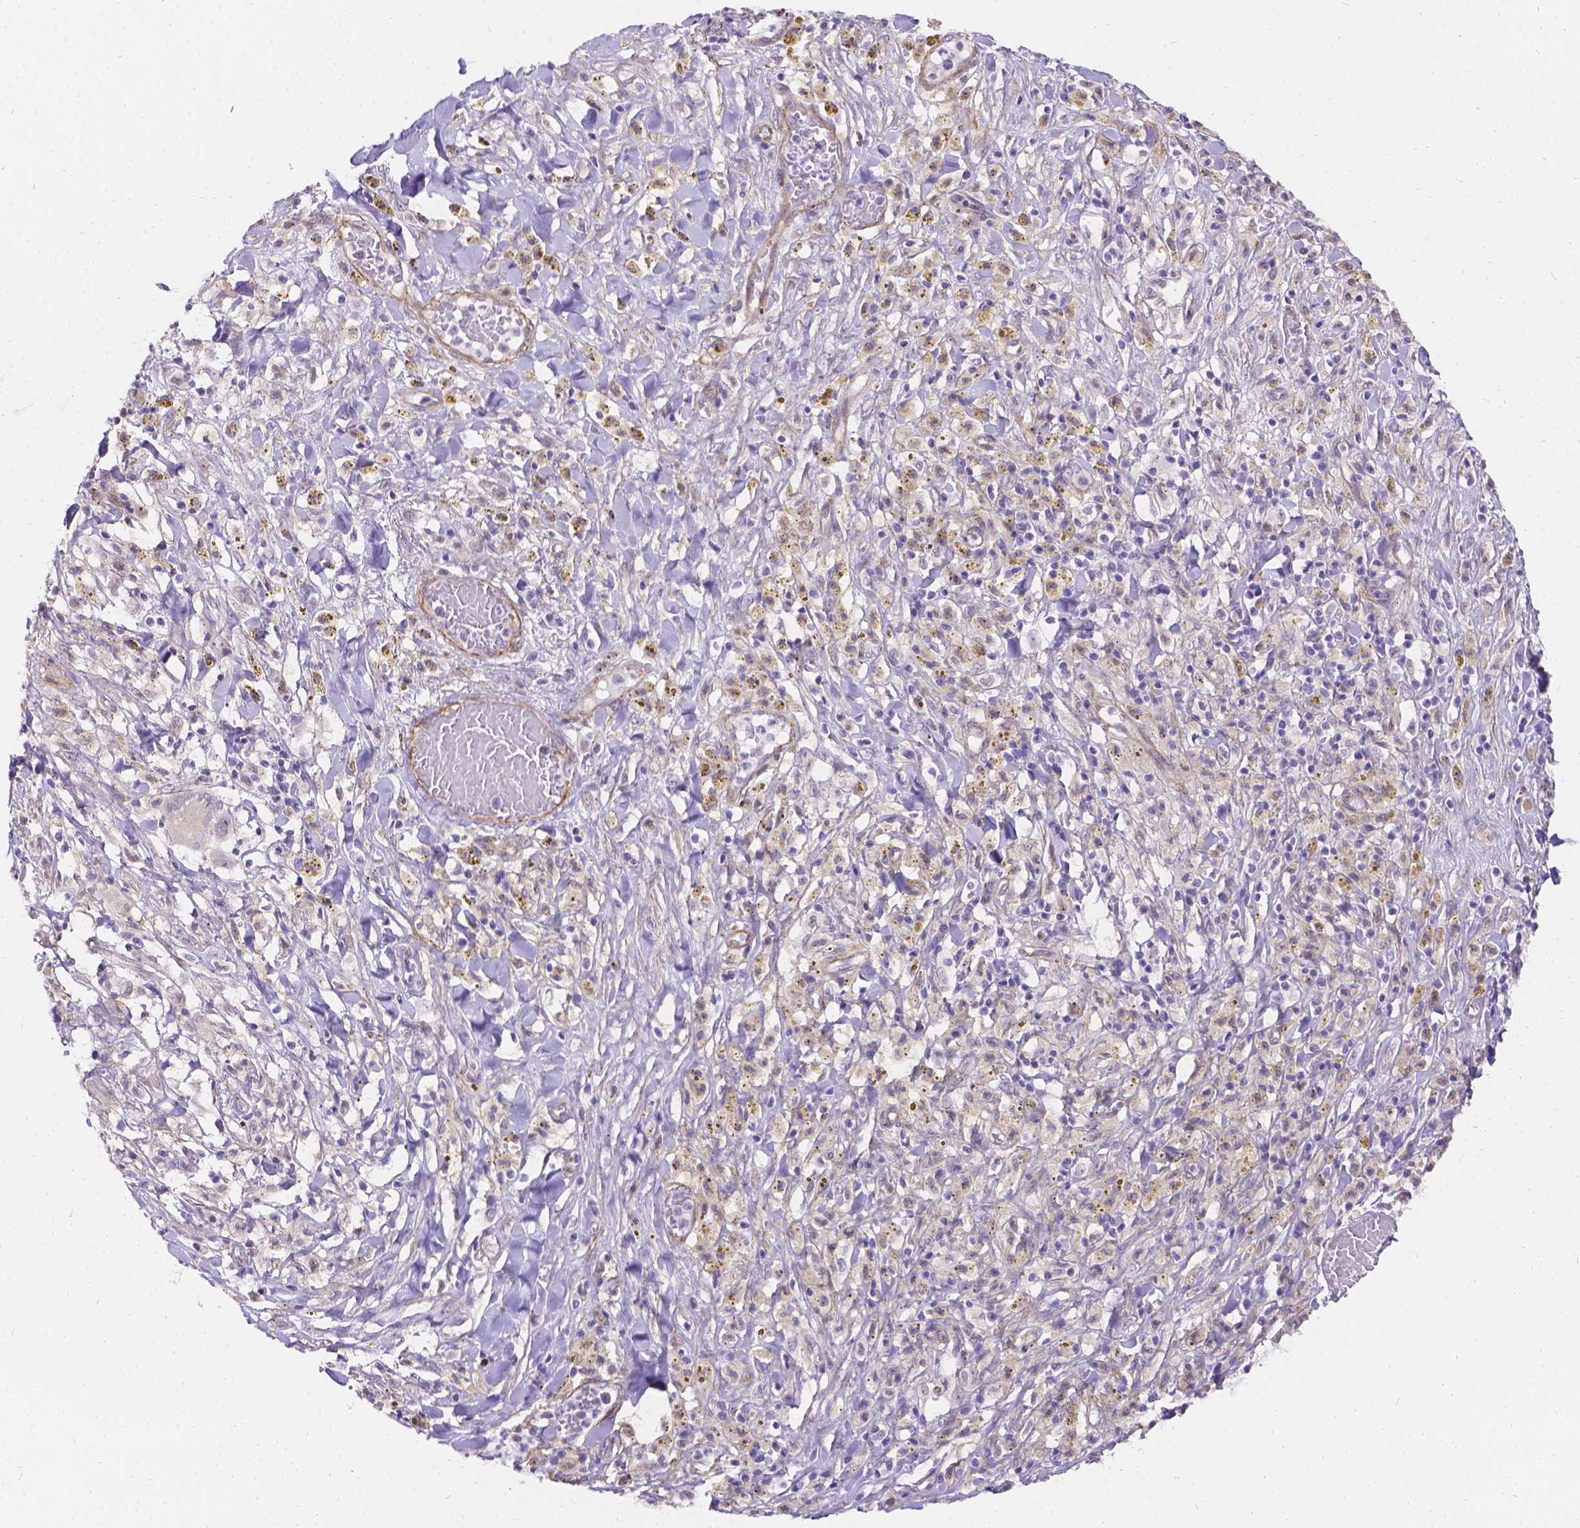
{"staining": {"intensity": "weak", "quantity": "<25%", "location": "cytoplasmic/membranous"}, "tissue": "melanoma", "cell_type": "Tumor cells", "image_type": "cancer", "snomed": [{"axis": "morphology", "description": "Malignant melanoma, NOS"}, {"axis": "topography", "description": "Skin"}], "caption": "High magnification brightfield microscopy of melanoma stained with DAB (brown) and counterstained with hematoxylin (blue): tumor cells show no significant staining. (Brightfield microscopy of DAB (3,3'-diaminobenzidine) immunohistochemistry (IHC) at high magnification).", "gene": "PALS1", "patient": {"sex": "female", "age": 91}}